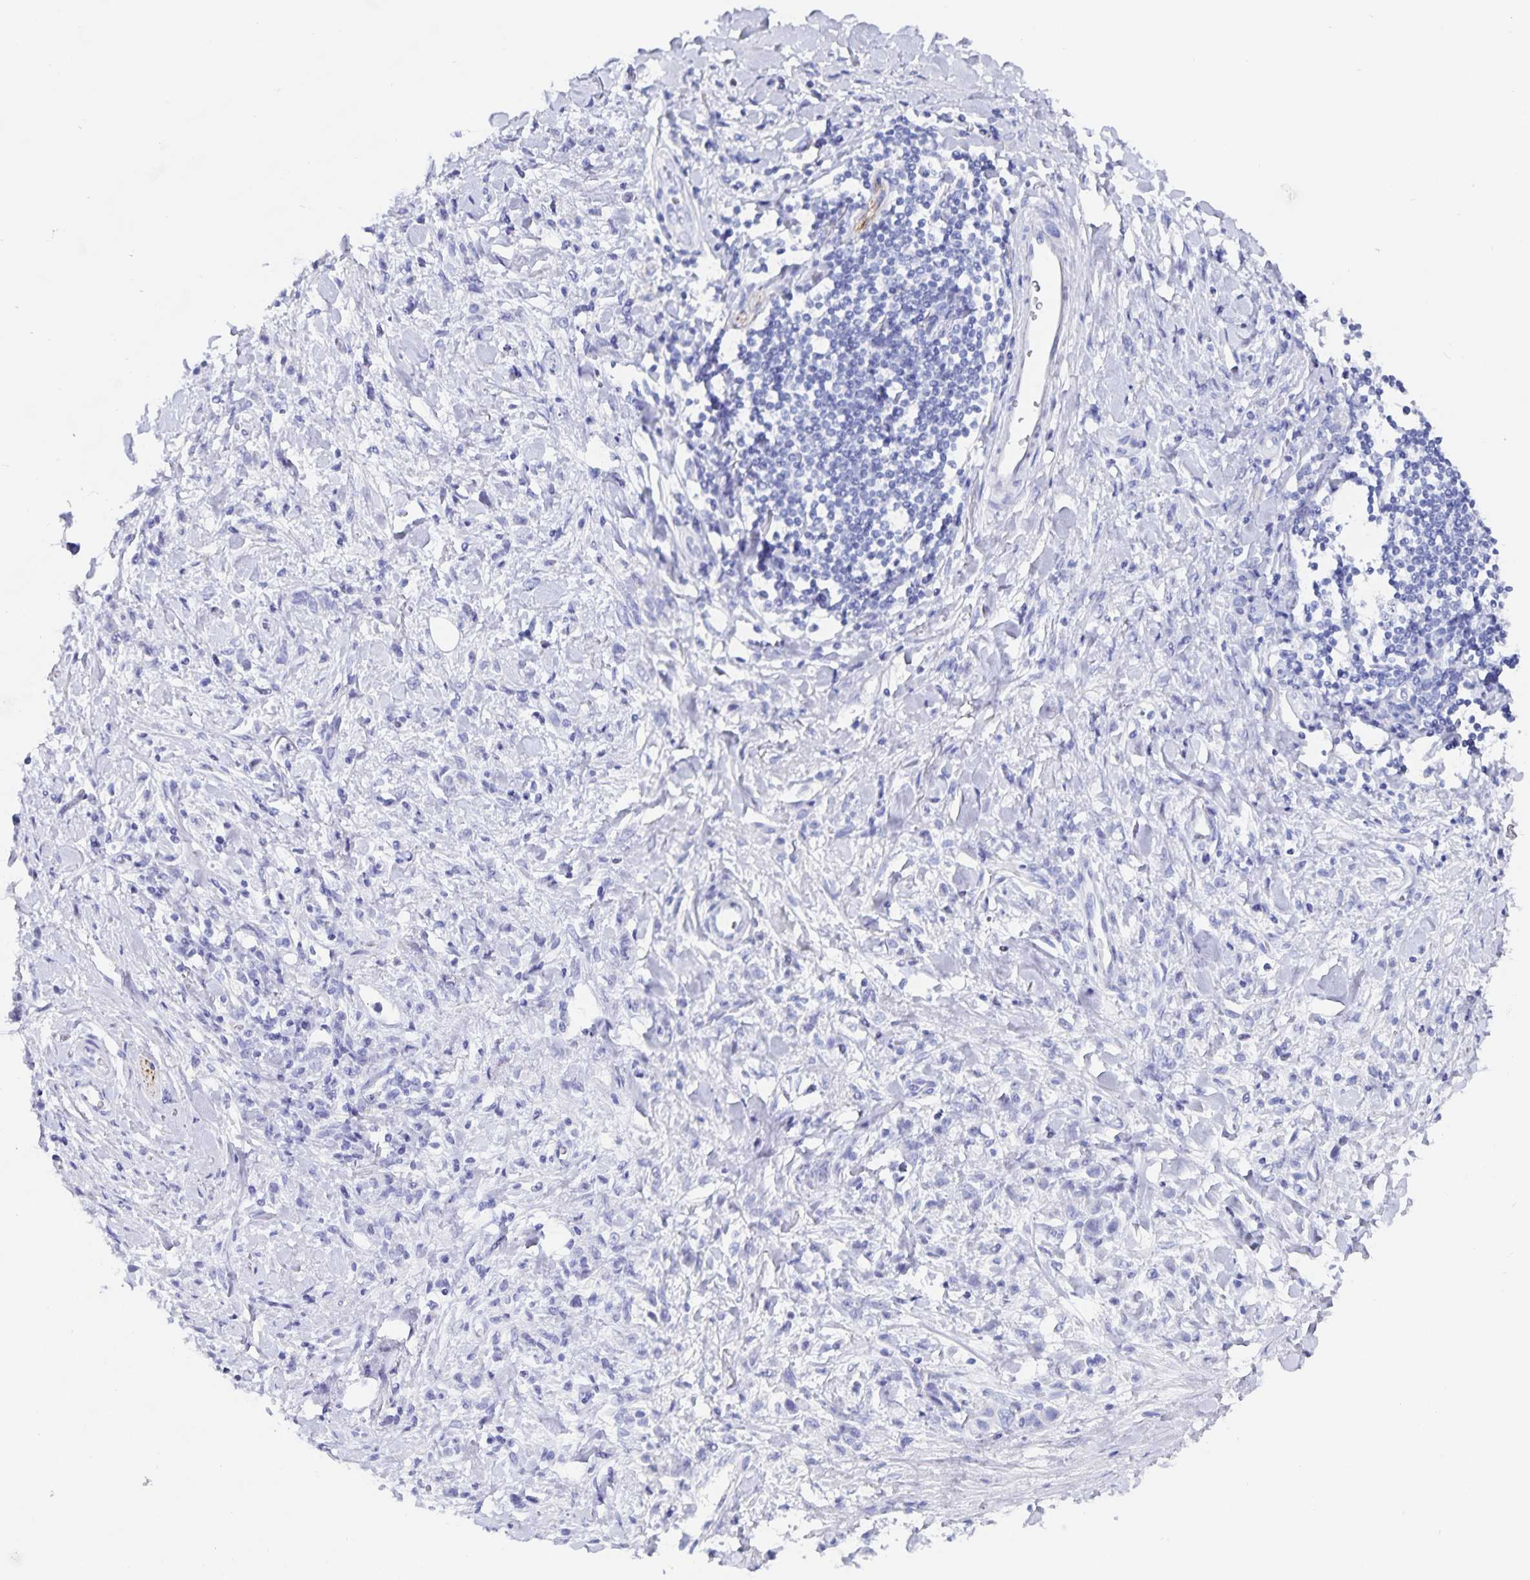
{"staining": {"intensity": "negative", "quantity": "none", "location": "none"}, "tissue": "stomach cancer", "cell_type": "Tumor cells", "image_type": "cancer", "snomed": [{"axis": "morphology", "description": "Adenocarcinoma, NOS"}, {"axis": "topography", "description": "Stomach"}], "caption": "Micrograph shows no significant protein positivity in tumor cells of stomach cancer (adenocarcinoma). The staining is performed using DAB (3,3'-diaminobenzidine) brown chromogen with nuclei counter-stained in using hematoxylin.", "gene": "C19orf73", "patient": {"sex": "male", "age": 77}}